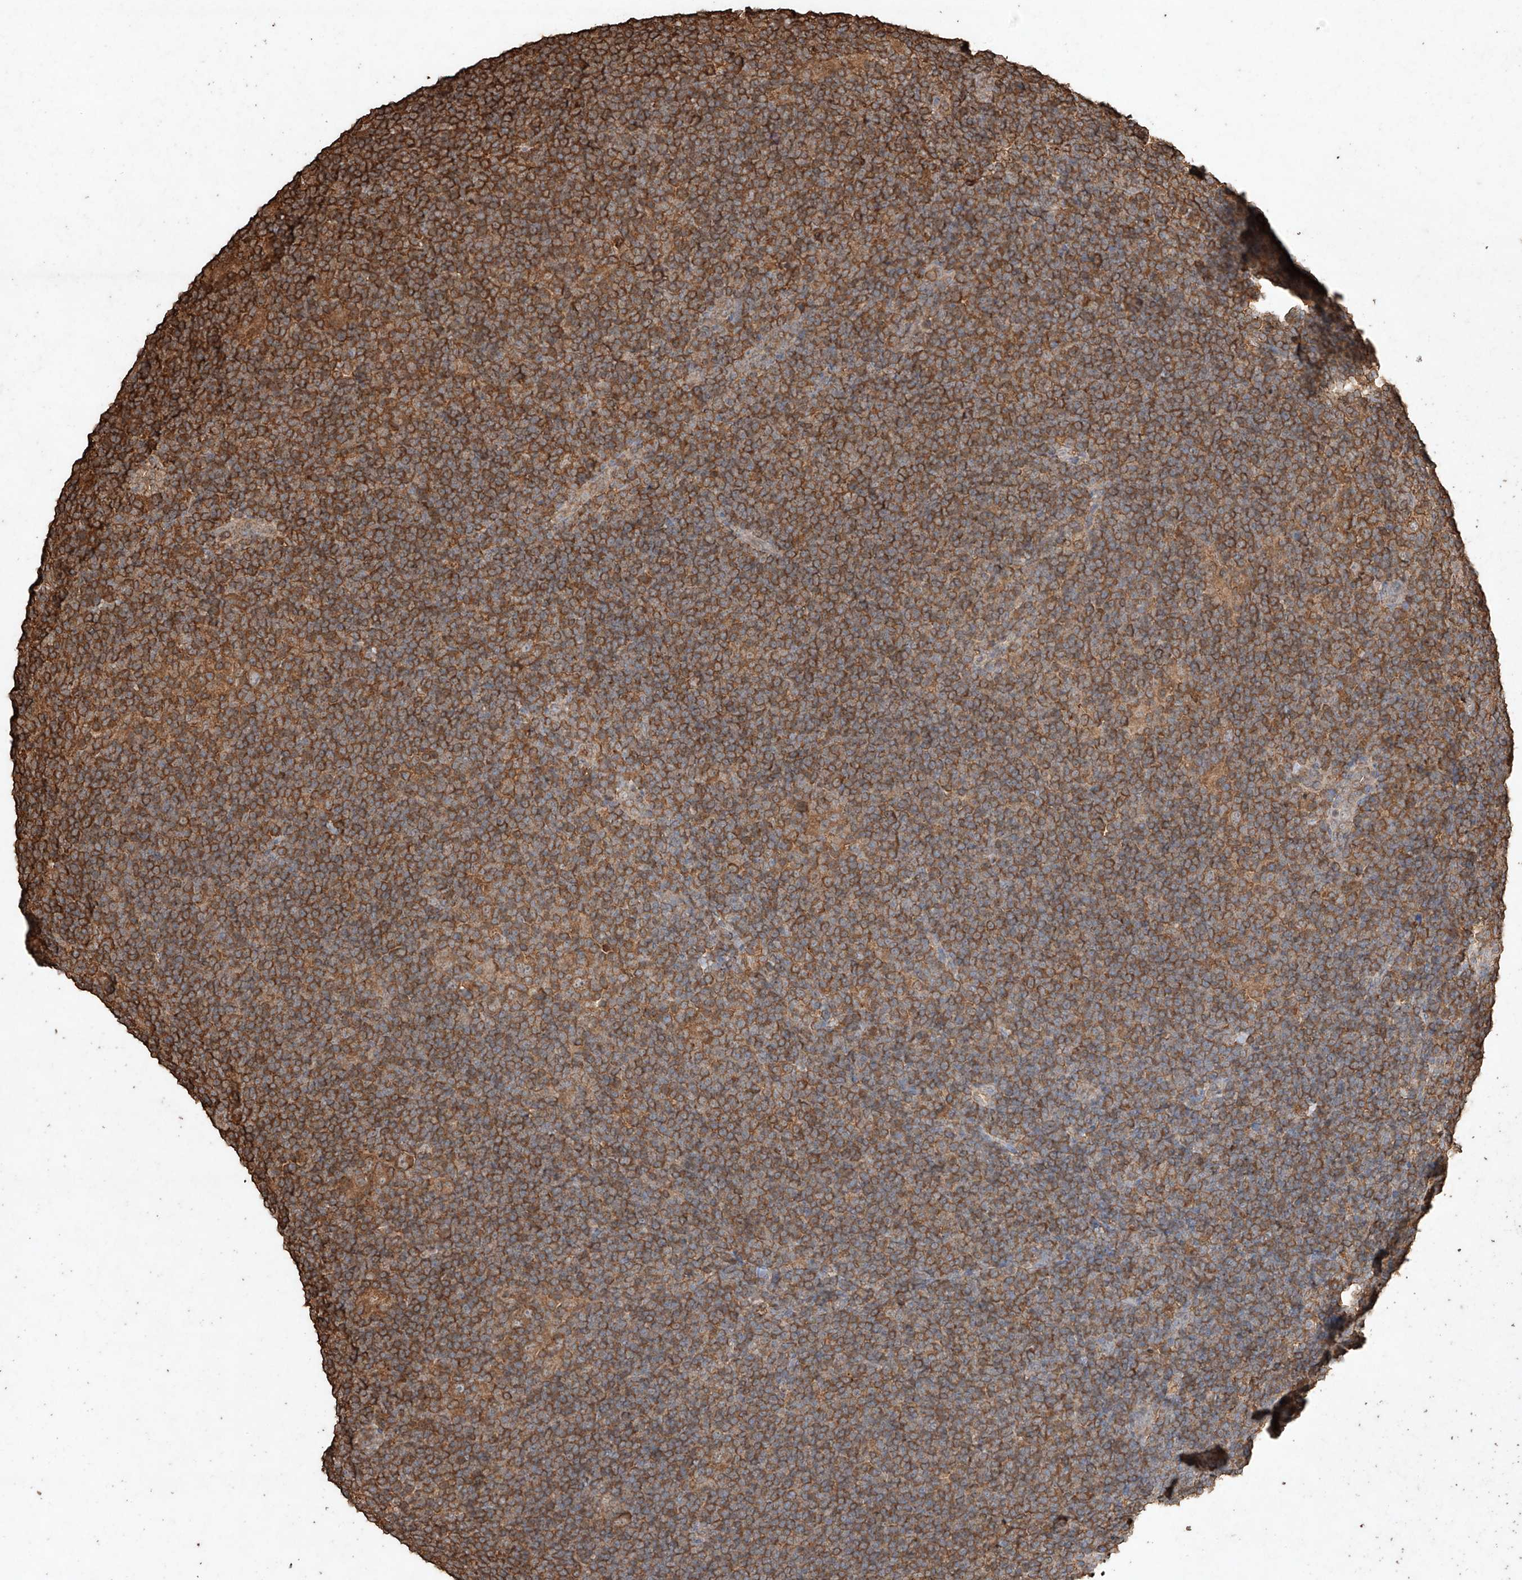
{"staining": {"intensity": "weak", "quantity": ">75%", "location": "cytoplasmic/membranous"}, "tissue": "lymphoma", "cell_type": "Tumor cells", "image_type": "cancer", "snomed": [{"axis": "morphology", "description": "Hodgkin's disease, NOS"}, {"axis": "topography", "description": "Lymph node"}], "caption": "Tumor cells exhibit low levels of weak cytoplasmic/membranous expression in about >75% of cells in human Hodgkin's disease.", "gene": "M6PR", "patient": {"sex": "female", "age": 57}}